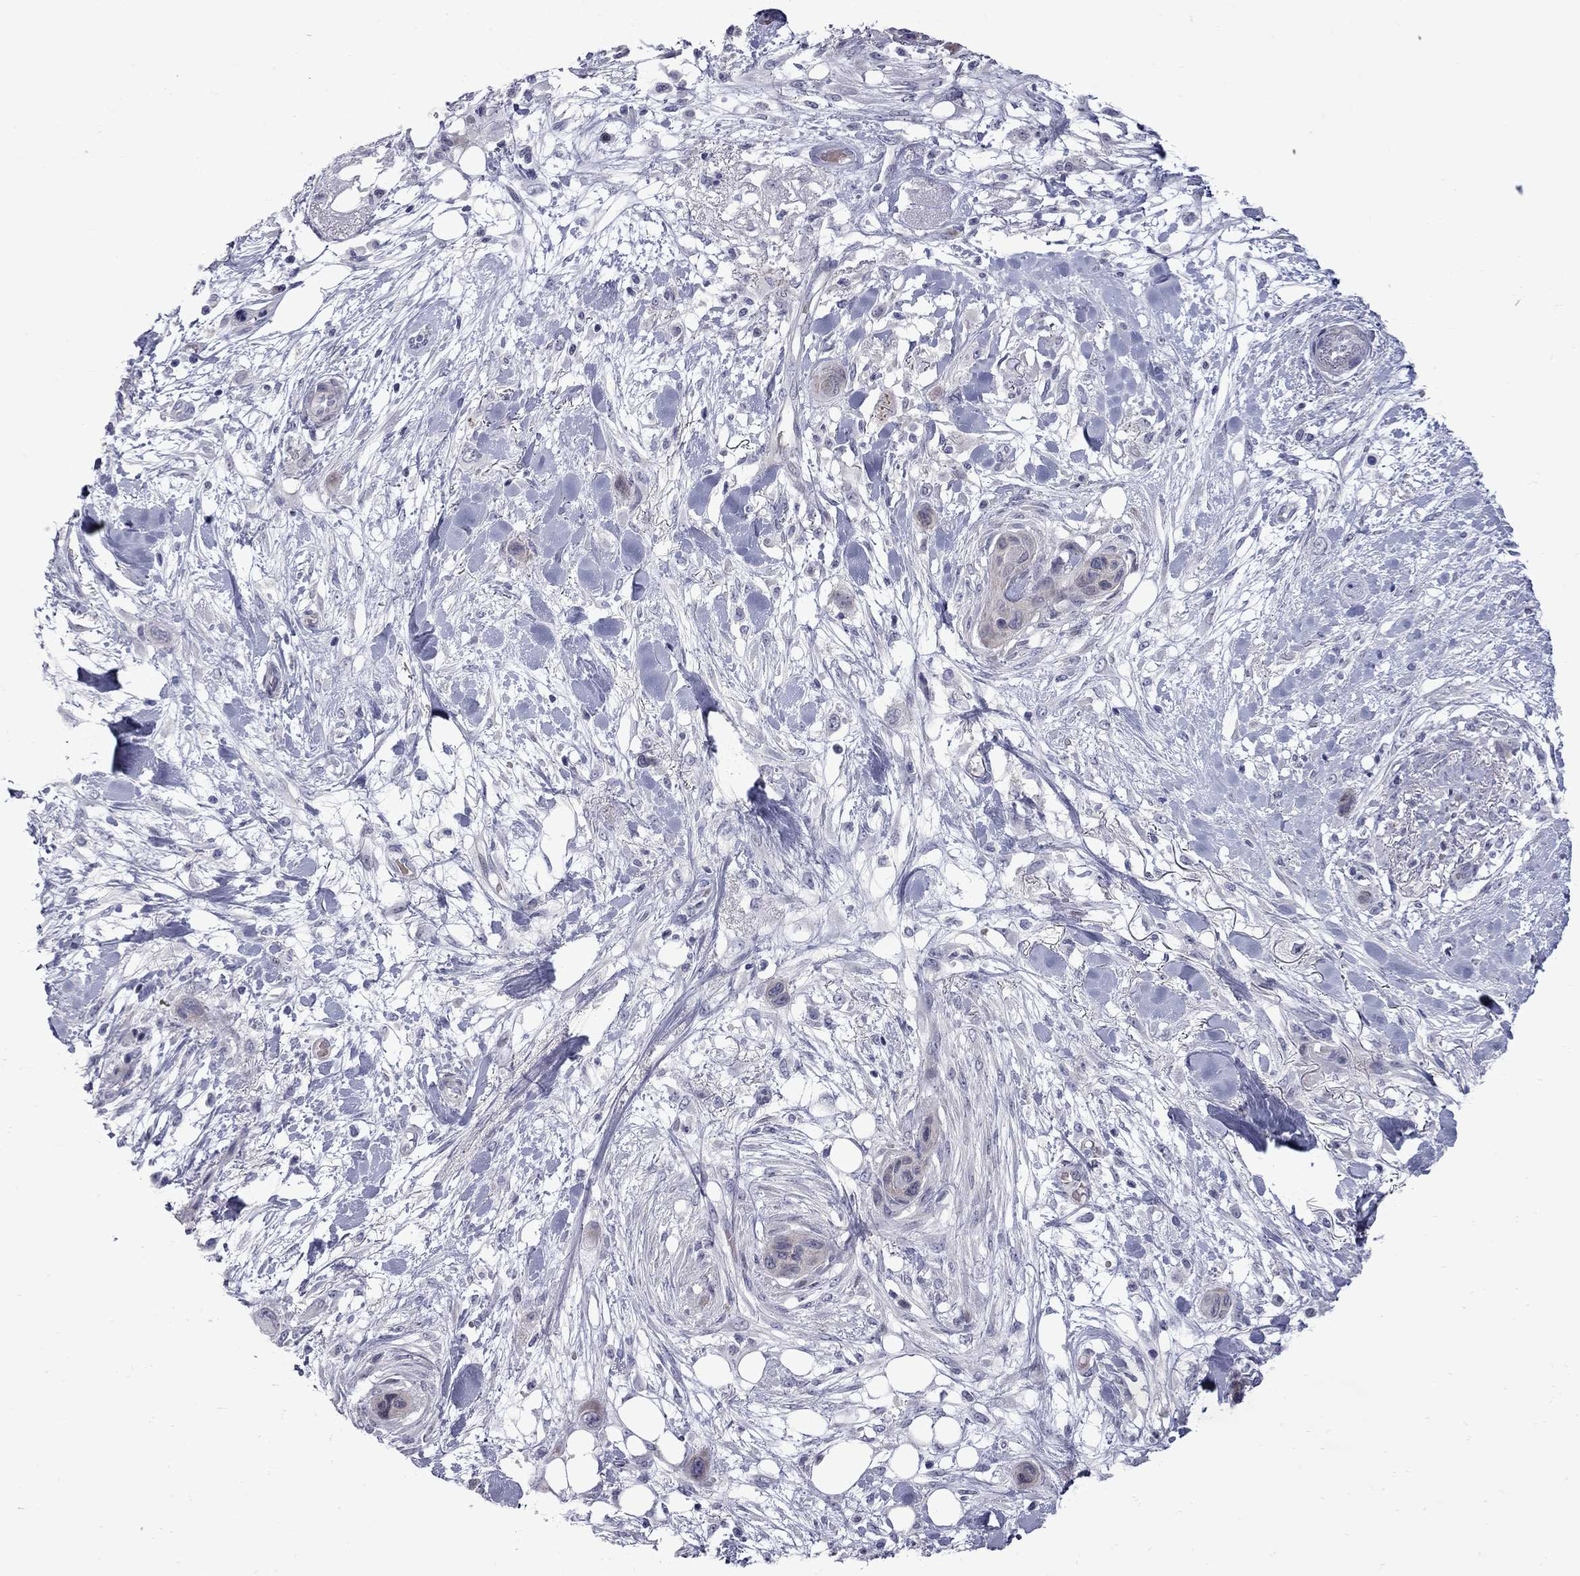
{"staining": {"intensity": "weak", "quantity": "<25%", "location": "cytoplasmic/membranous"}, "tissue": "skin cancer", "cell_type": "Tumor cells", "image_type": "cancer", "snomed": [{"axis": "morphology", "description": "Squamous cell carcinoma, NOS"}, {"axis": "topography", "description": "Skin"}], "caption": "This photomicrograph is of skin cancer stained with IHC to label a protein in brown with the nuclei are counter-stained blue. There is no expression in tumor cells.", "gene": "NRARP", "patient": {"sex": "male", "age": 79}}